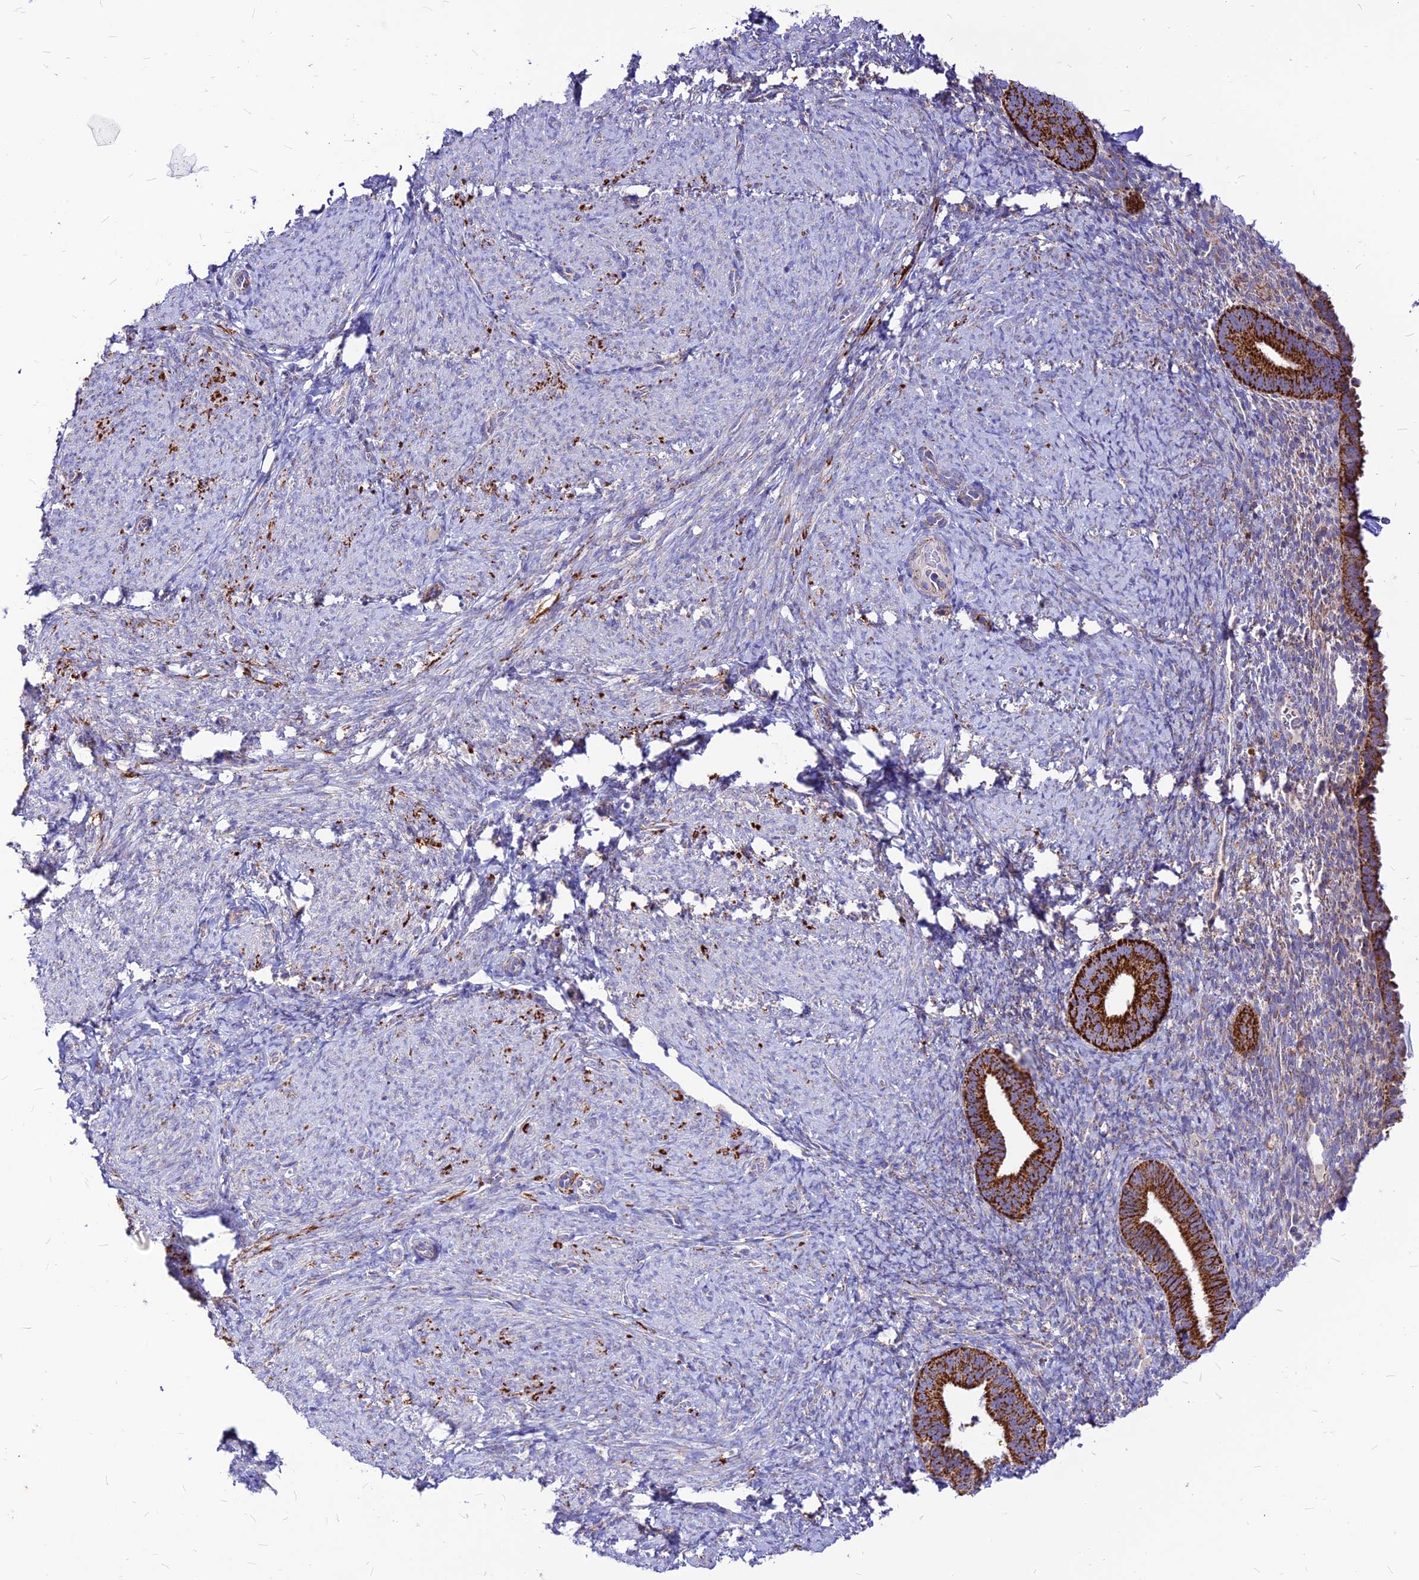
{"staining": {"intensity": "negative", "quantity": "none", "location": "none"}, "tissue": "endometrium", "cell_type": "Cells in endometrial stroma", "image_type": "normal", "snomed": [{"axis": "morphology", "description": "Normal tissue, NOS"}, {"axis": "topography", "description": "Endometrium"}], "caption": "A micrograph of human endometrium is negative for staining in cells in endometrial stroma. (Brightfield microscopy of DAB immunohistochemistry (IHC) at high magnification).", "gene": "ECI1", "patient": {"sex": "female", "age": 65}}